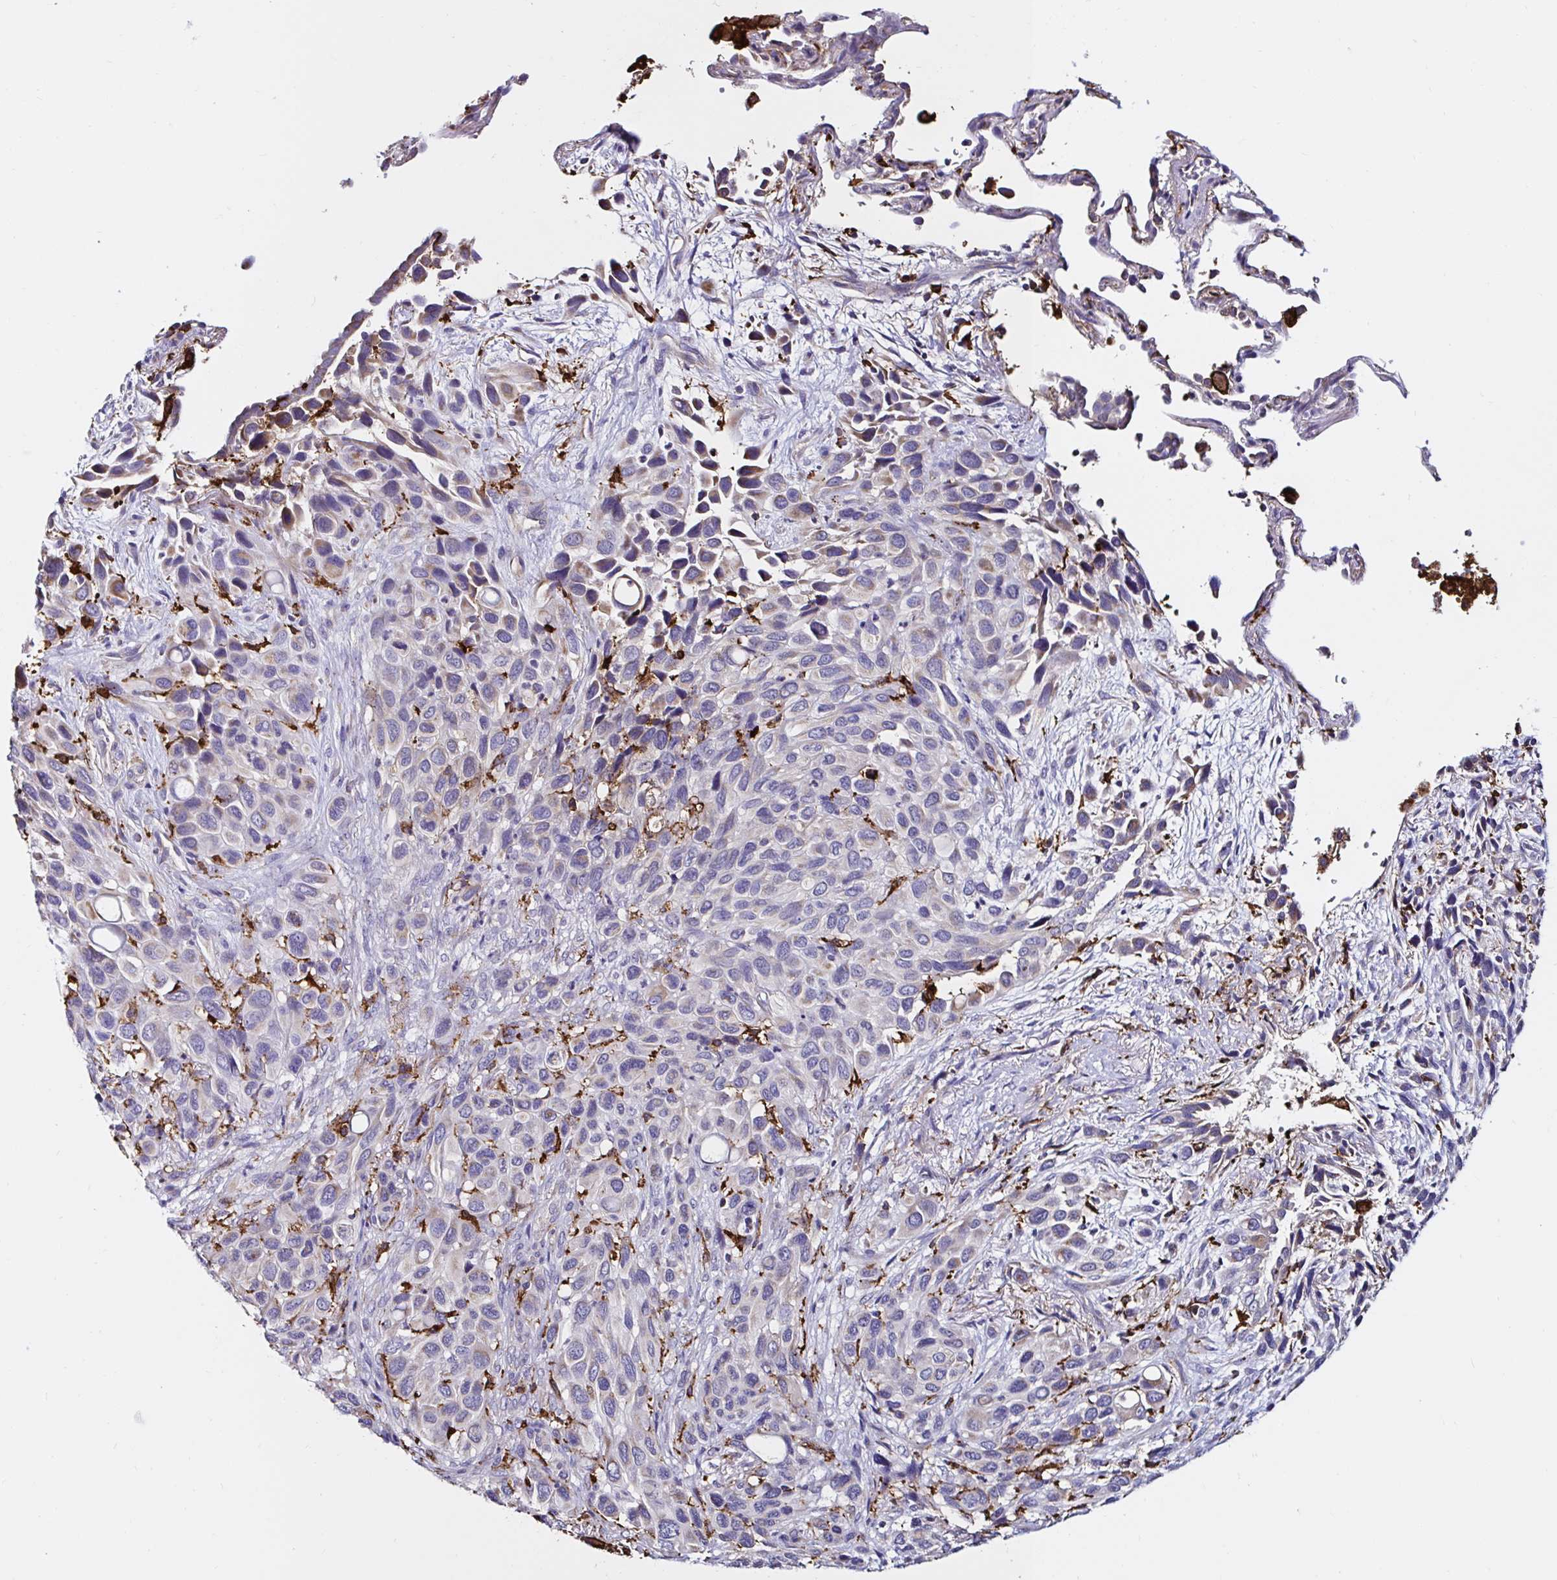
{"staining": {"intensity": "weak", "quantity": "<25%", "location": "cytoplasmic/membranous"}, "tissue": "melanoma", "cell_type": "Tumor cells", "image_type": "cancer", "snomed": [{"axis": "morphology", "description": "Malignant melanoma, Metastatic site"}, {"axis": "topography", "description": "Lung"}], "caption": "The image reveals no significant staining in tumor cells of melanoma.", "gene": "MSR1", "patient": {"sex": "male", "age": 48}}